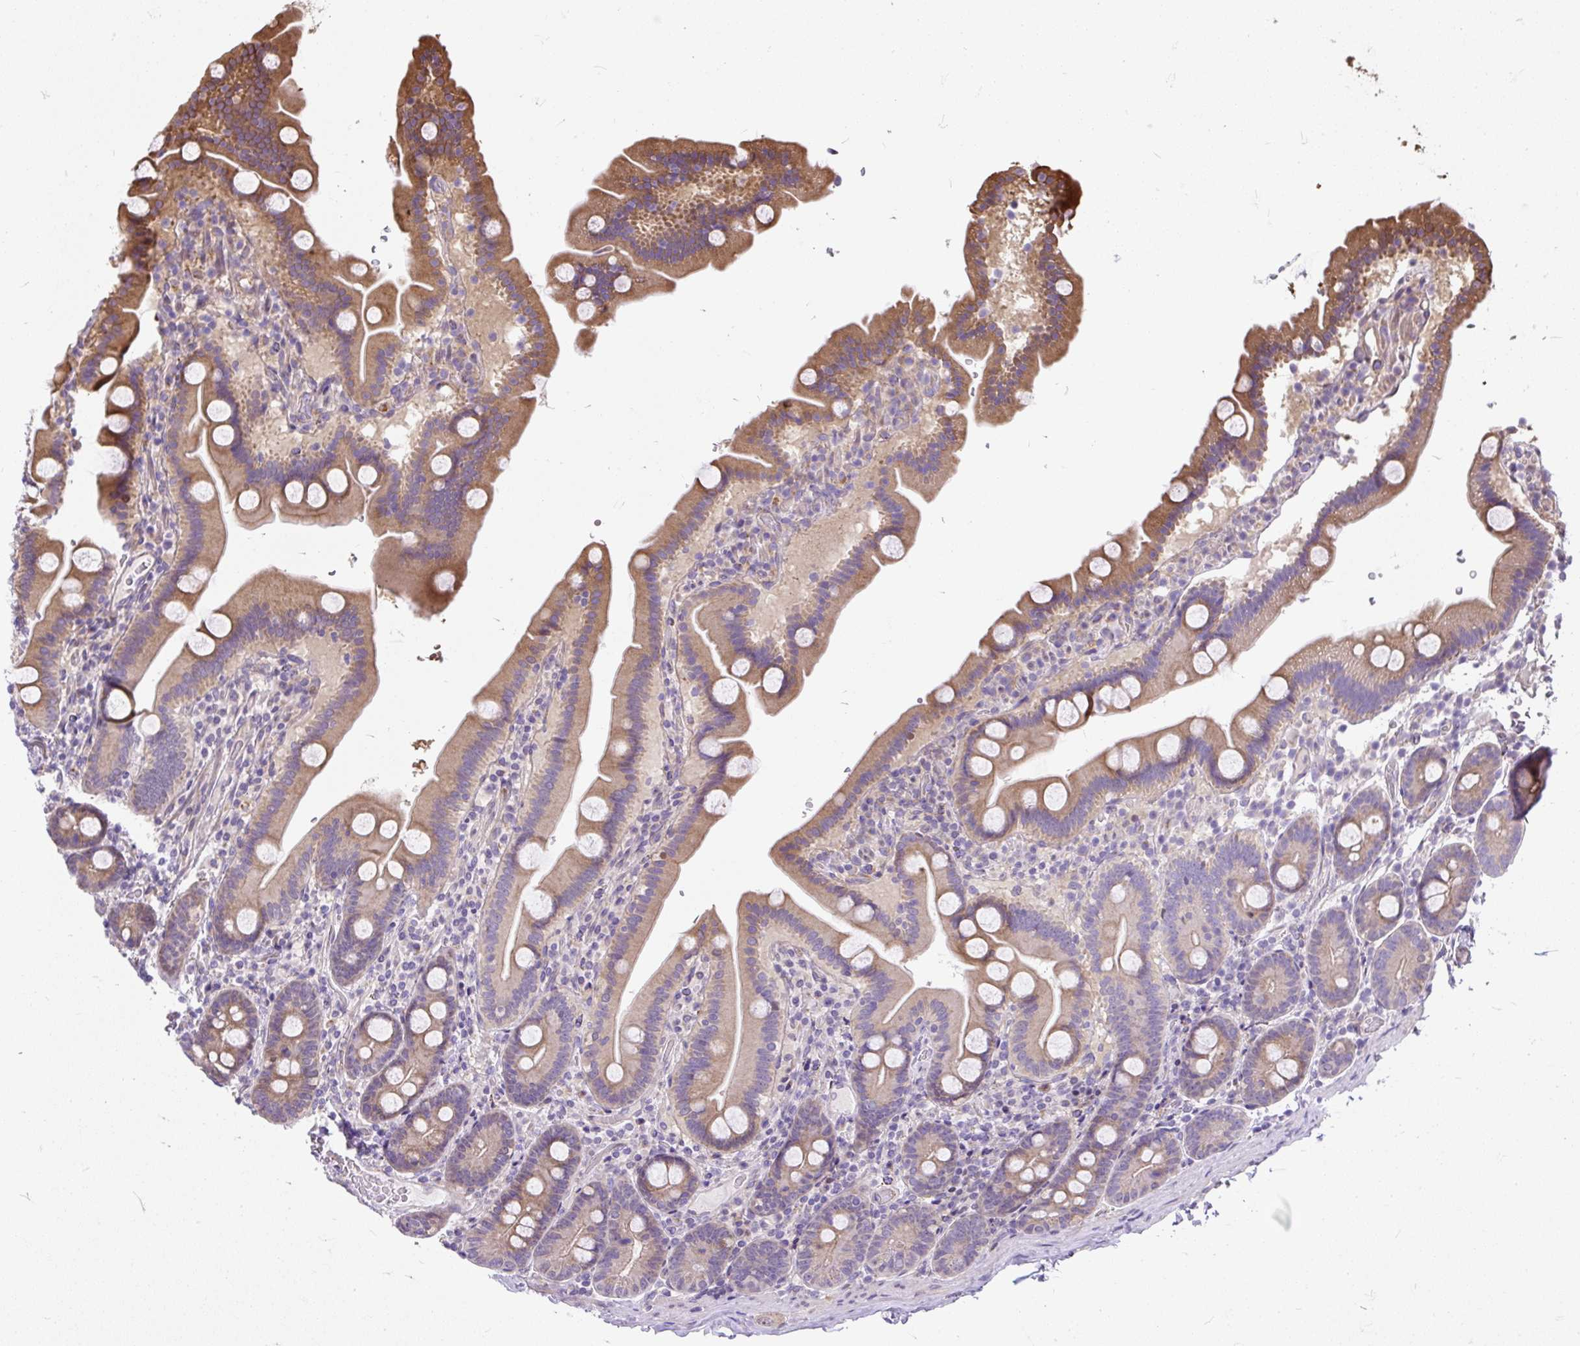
{"staining": {"intensity": "moderate", "quantity": ">75%", "location": "cytoplasmic/membranous"}, "tissue": "duodenum", "cell_type": "Glandular cells", "image_type": "normal", "snomed": [{"axis": "morphology", "description": "Normal tissue, NOS"}, {"axis": "topography", "description": "Duodenum"}], "caption": "Brown immunohistochemical staining in benign duodenum demonstrates moderate cytoplasmic/membranous expression in approximately >75% of glandular cells.", "gene": "PUS7L", "patient": {"sex": "male", "age": 55}}